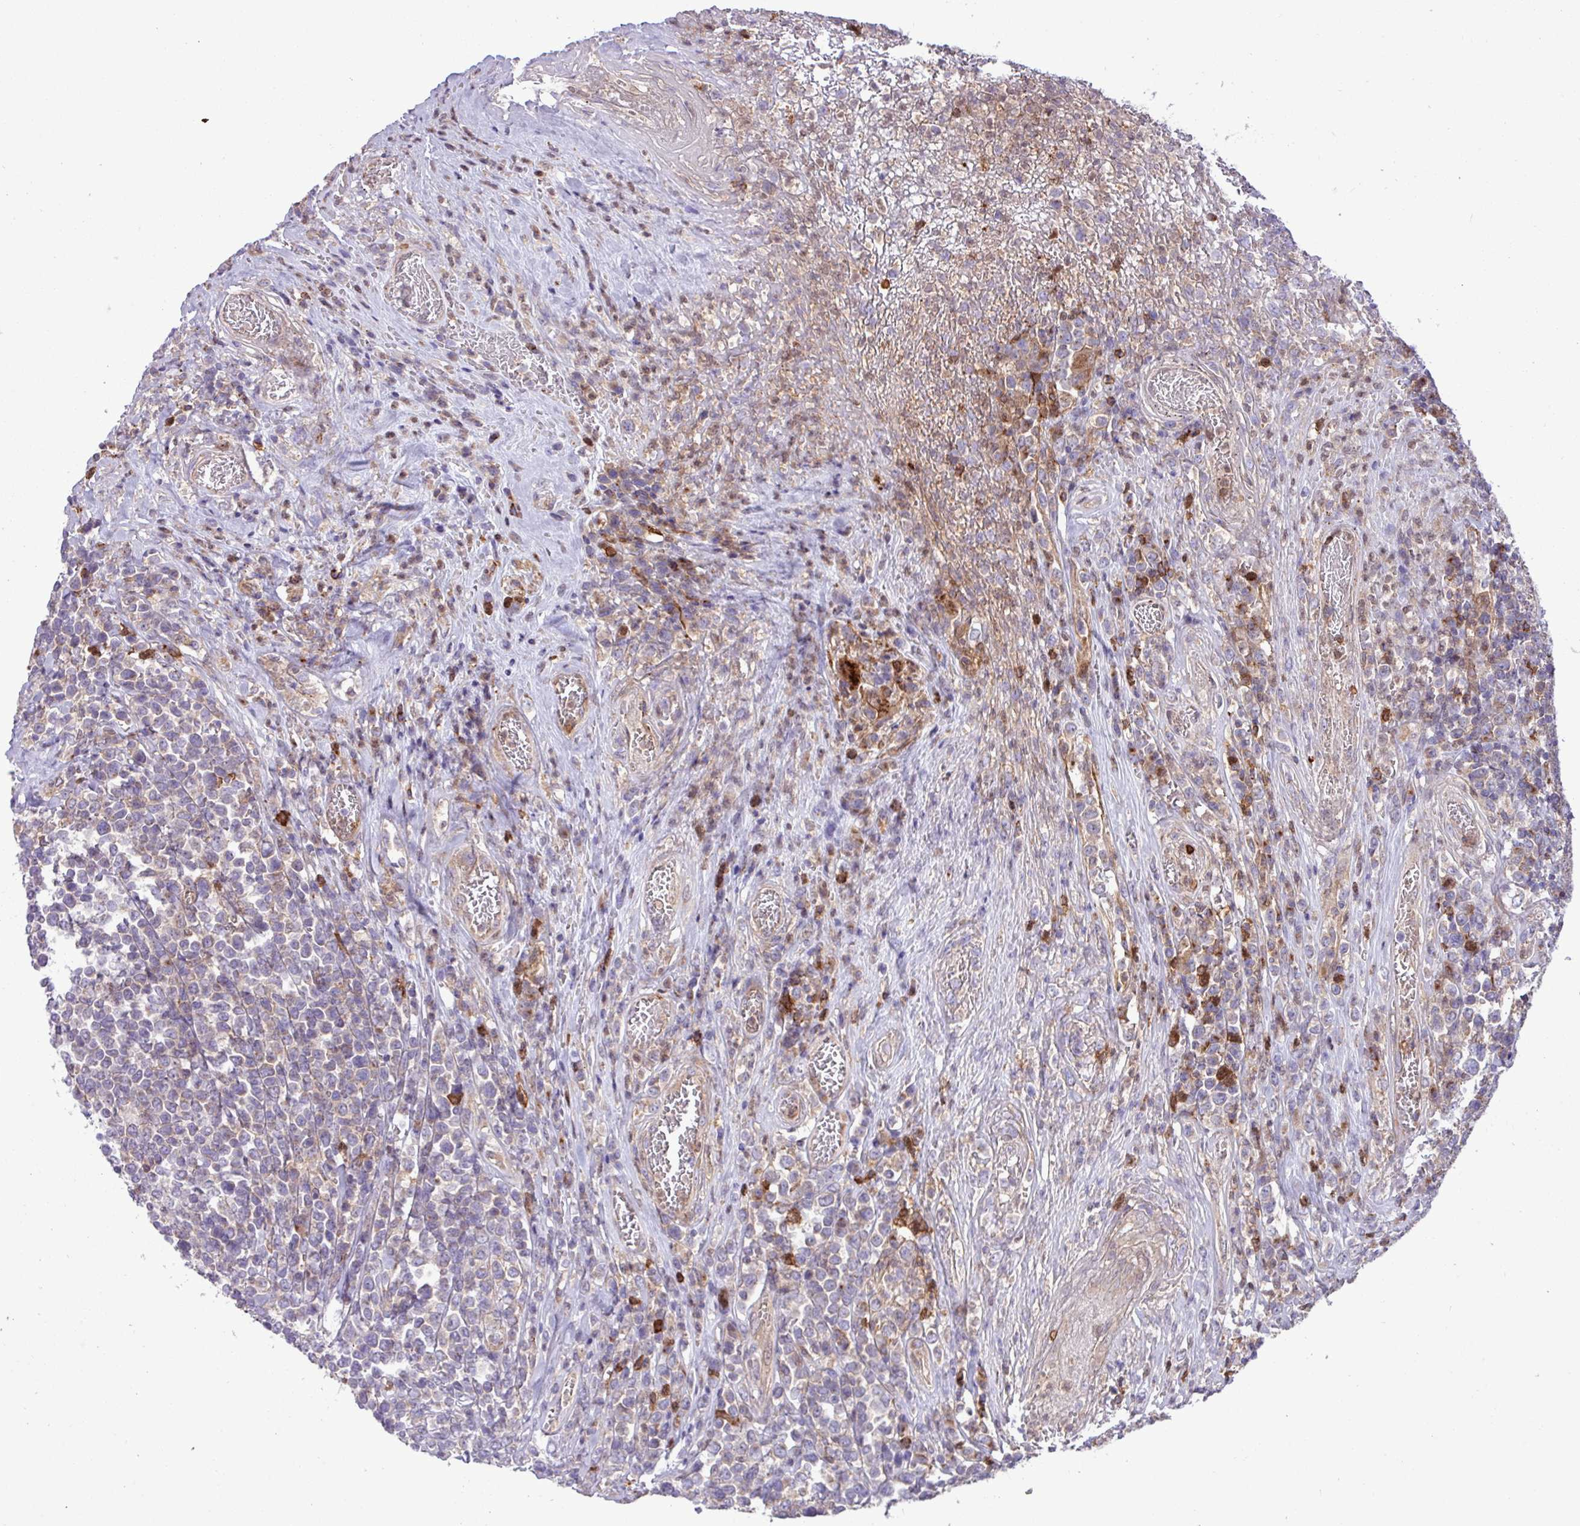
{"staining": {"intensity": "negative", "quantity": "none", "location": "none"}, "tissue": "lymphoma", "cell_type": "Tumor cells", "image_type": "cancer", "snomed": [{"axis": "morphology", "description": "Malignant lymphoma, non-Hodgkin's type, High grade"}, {"axis": "topography", "description": "Soft tissue"}], "caption": "Tumor cells are negative for brown protein staining in malignant lymphoma, non-Hodgkin's type (high-grade).", "gene": "CNTRL", "patient": {"sex": "female", "age": 56}}